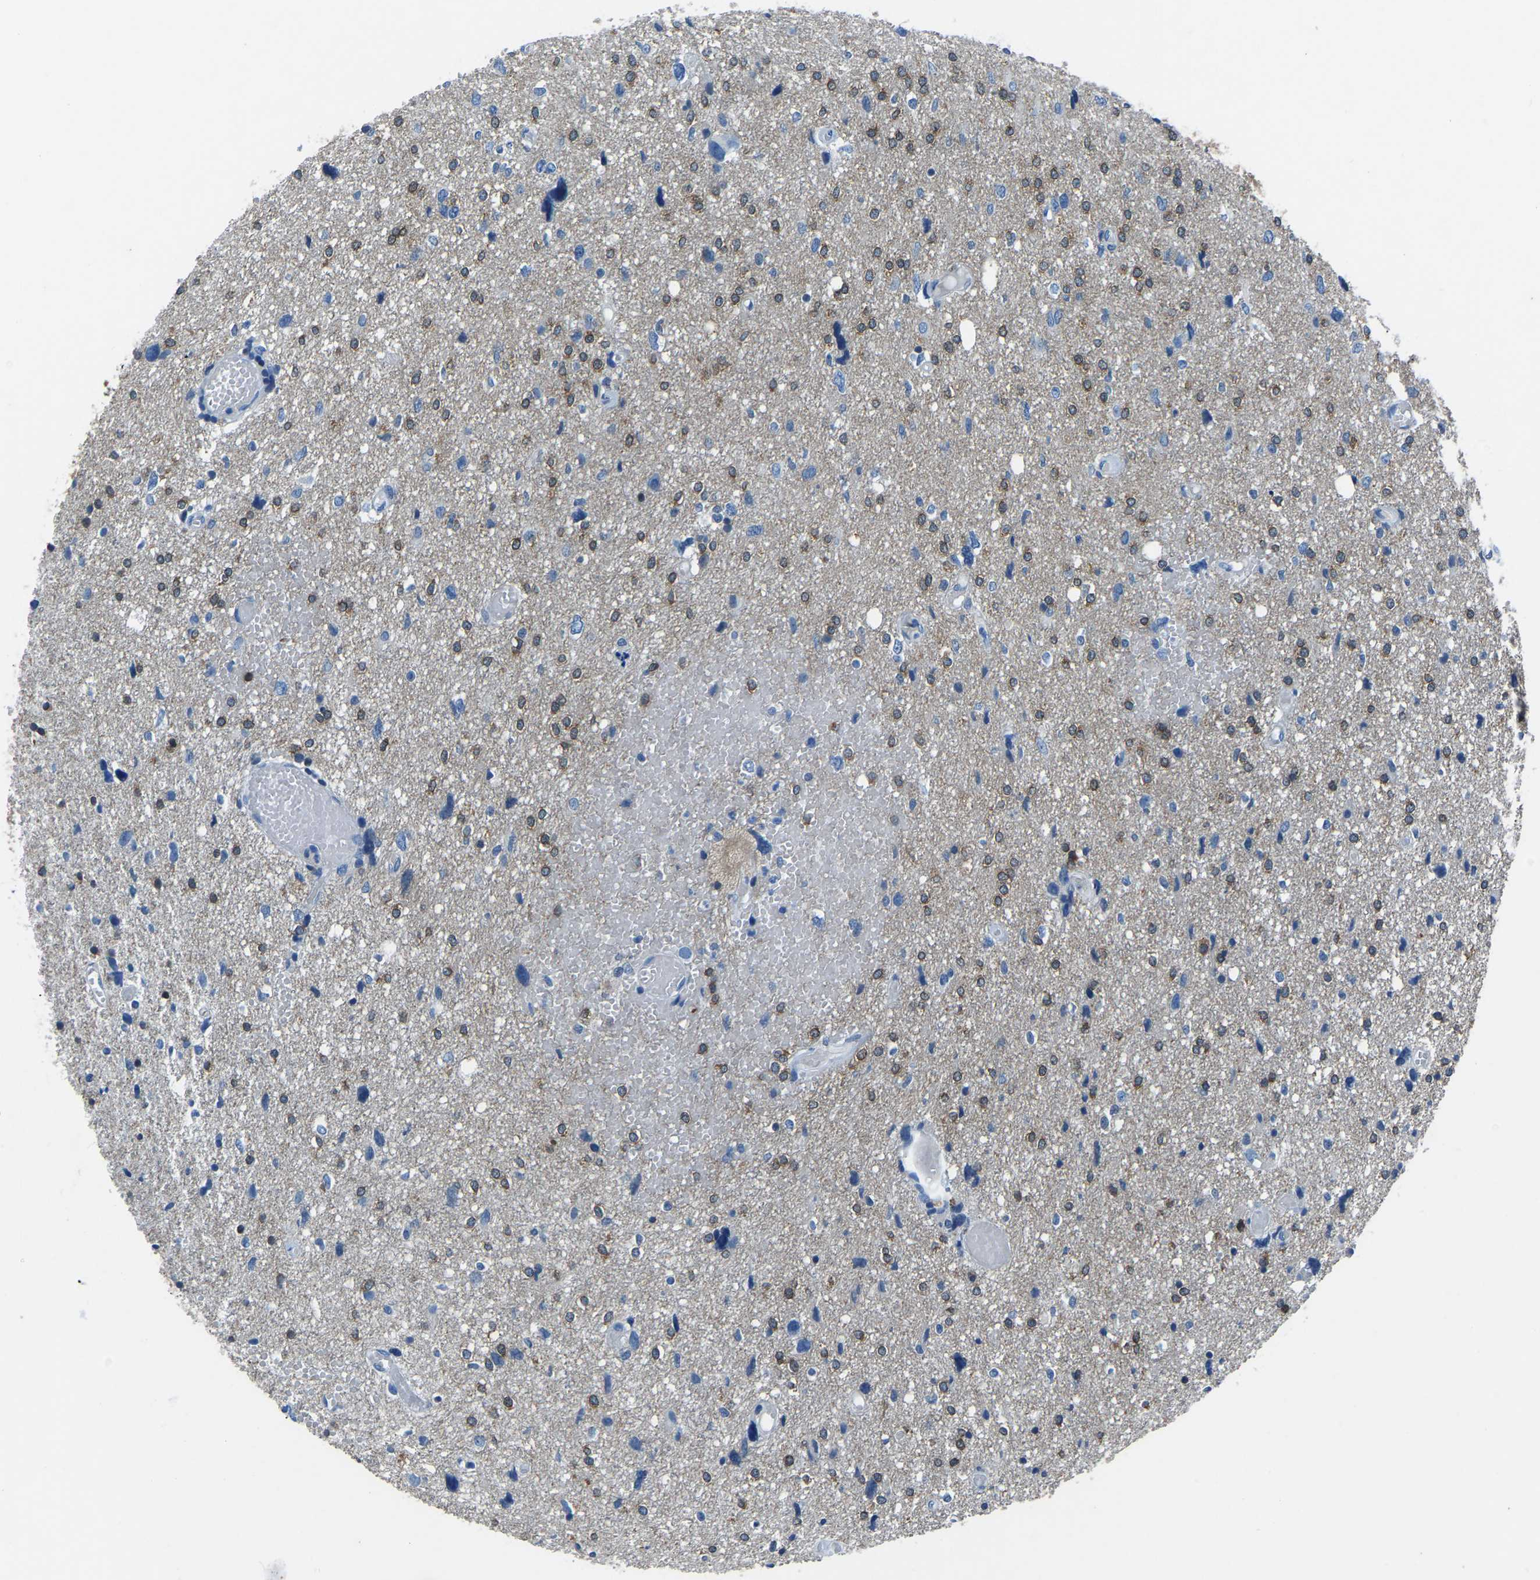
{"staining": {"intensity": "moderate", "quantity": "25%-75%", "location": "cytoplasmic/membranous"}, "tissue": "glioma", "cell_type": "Tumor cells", "image_type": "cancer", "snomed": [{"axis": "morphology", "description": "Glioma, malignant, High grade"}, {"axis": "topography", "description": "Brain"}], "caption": "A micrograph of malignant high-grade glioma stained for a protein displays moderate cytoplasmic/membranous brown staining in tumor cells.", "gene": "XIRP1", "patient": {"sex": "female", "age": 59}}